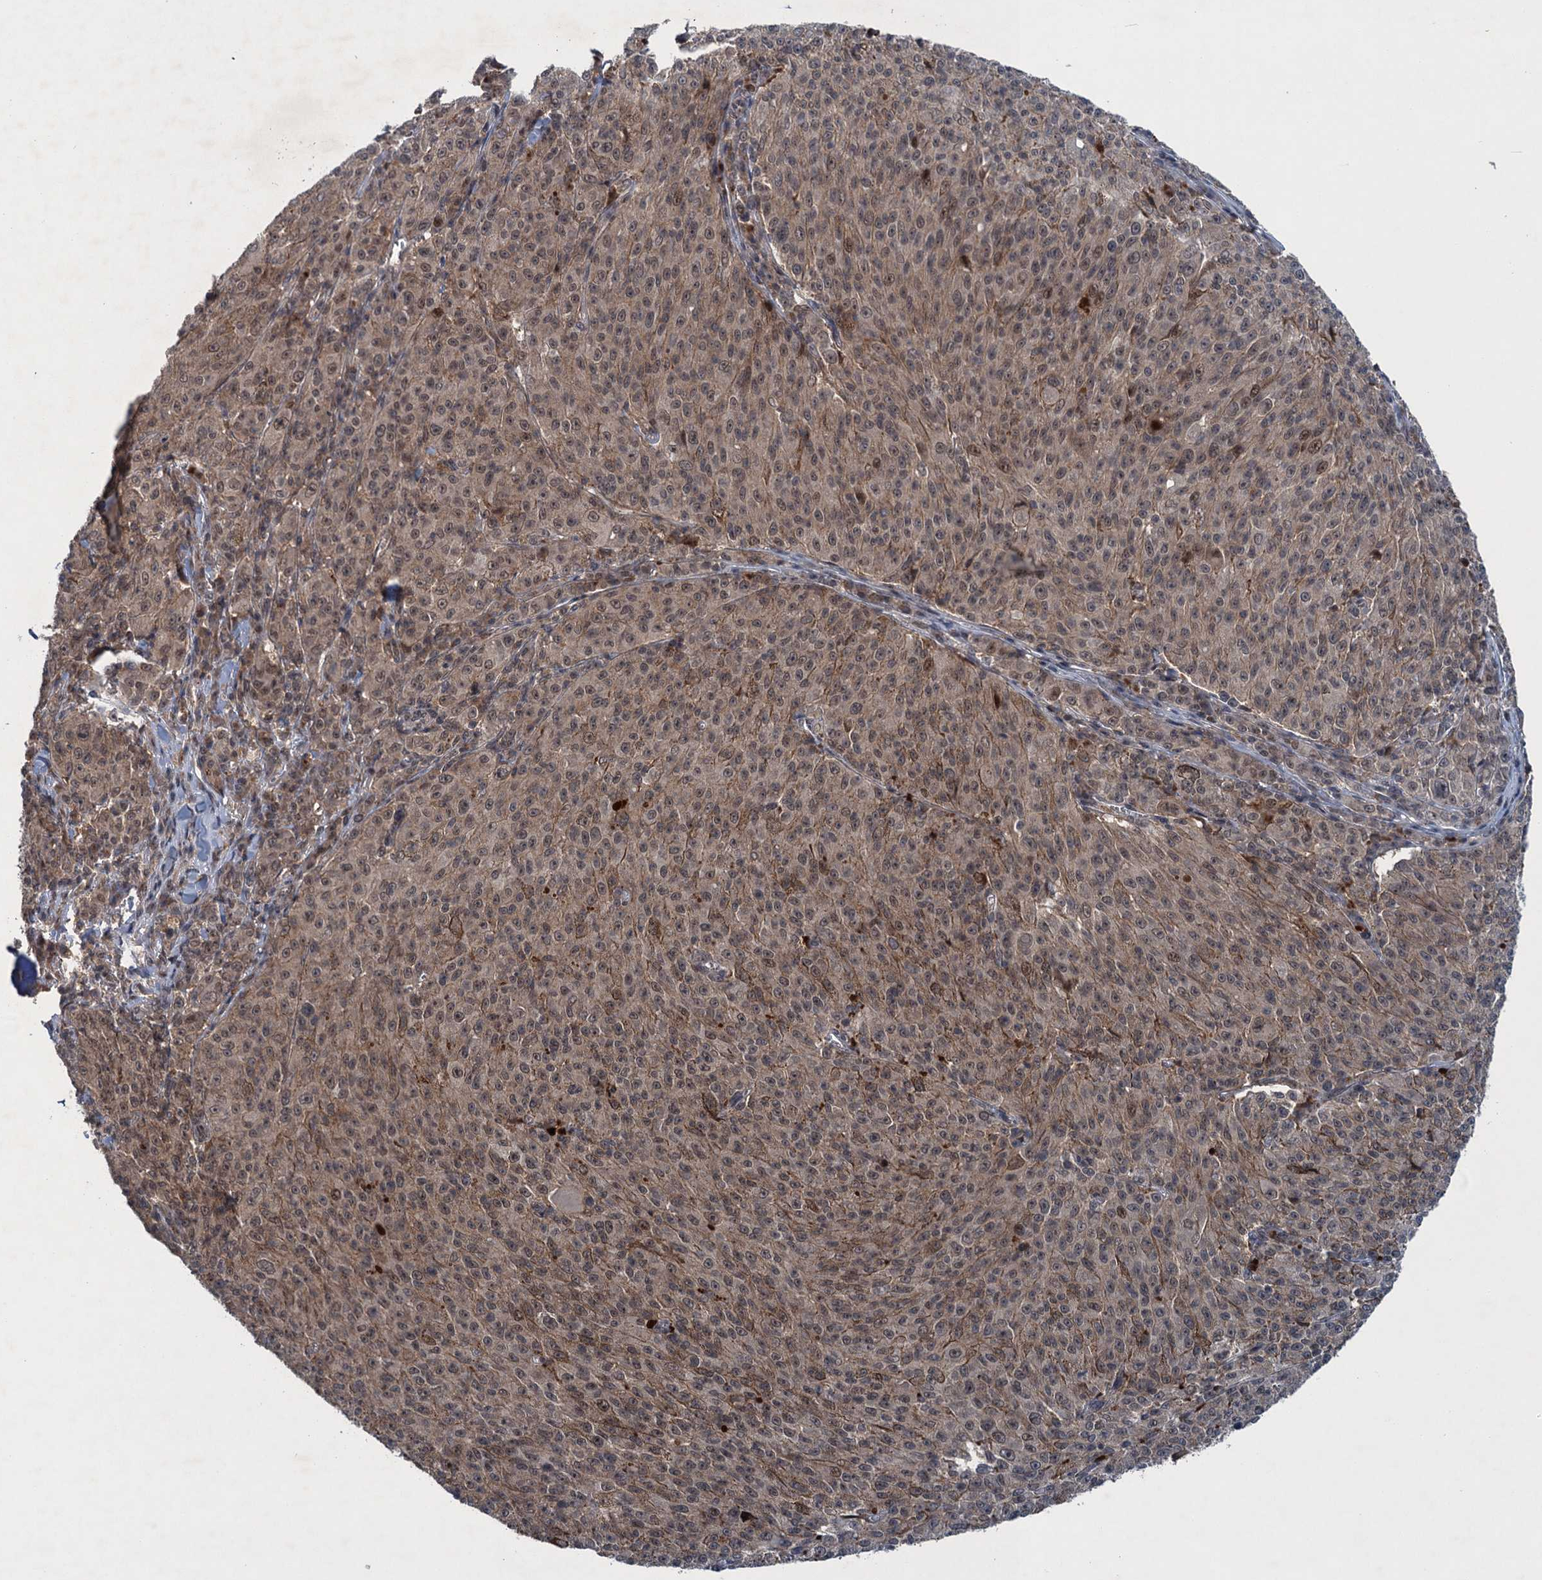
{"staining": {"intensity": "weak", "quantity": ">75%", "location": "cytoplasmic/membranous,nuclear"}, "tissue": "melanoma", "cell_type": "Tumor cells", "image_type": "cancer", "snomed": [{"axis": "morphology", "description": "Malignant melanoma, NOS"}, {"axis": "topography", "description": "Skin"}], "caption": "A micrograph of malignant melanoma stained for a protein exhibits weak cytoplasmic/membranous and nuclear brown staining in tumor cells. The staining is performed using DAB (3,3'-diaminobenzidine) brown chromogen to label protein expression. The nuclei are counter-stained blue using hematoxylin.", "gene": "RNF165", "patient": {"sex": "female", "age": 52}}